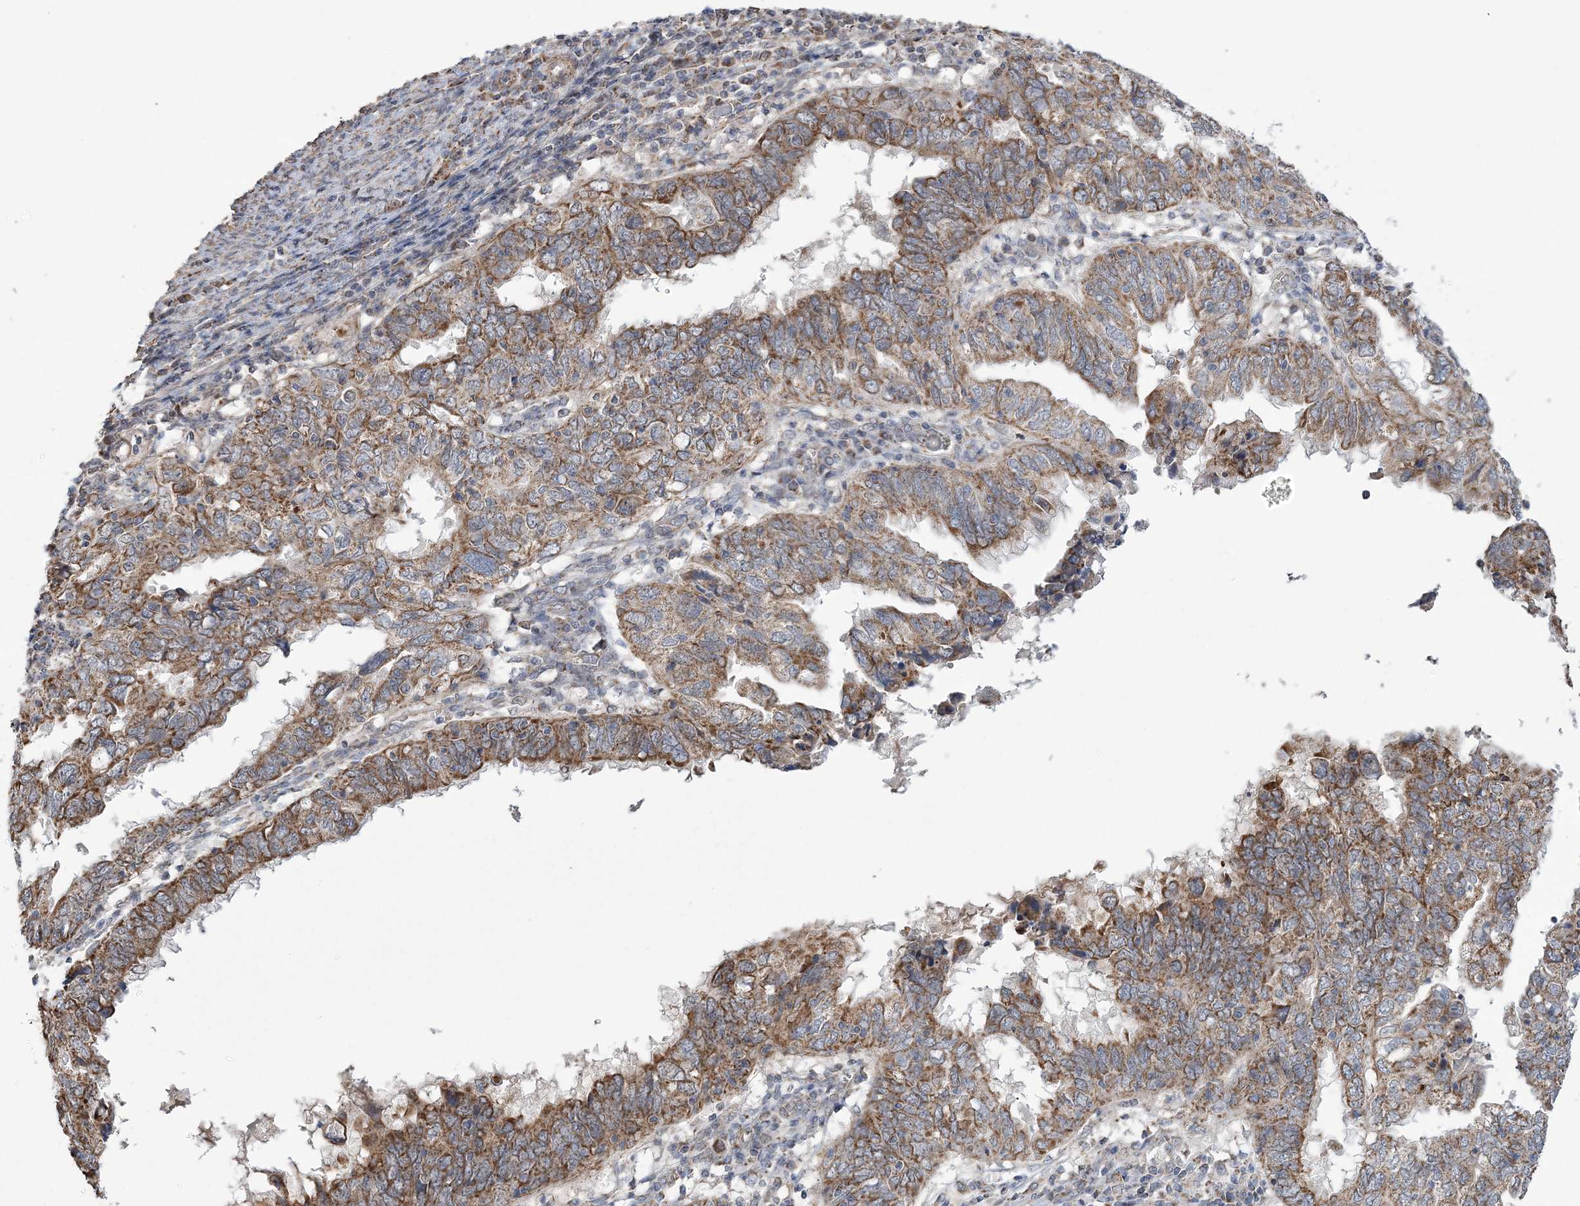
{"staining": {"intensity": "moderate", "quantity": ">75%", "location": "cytoplasmic/membranous"}, "tissue": "endometrial cancer", "cell_type": "Tumor cells", "image_type": "cancer", "snomed": [{"axis": "morphology", "description": "Adenocarcinoma, NOS"}, {"axis": "topography", "description": "Uterus"}], "caption": "Moderate cytoplasmic/membranous expression for a protein is present in about >75% of tumor cells of adenocarcinoma (endometrial) using IHC.", "gene": "SLX9", "patient": {"sex": "female", "age": 77}}